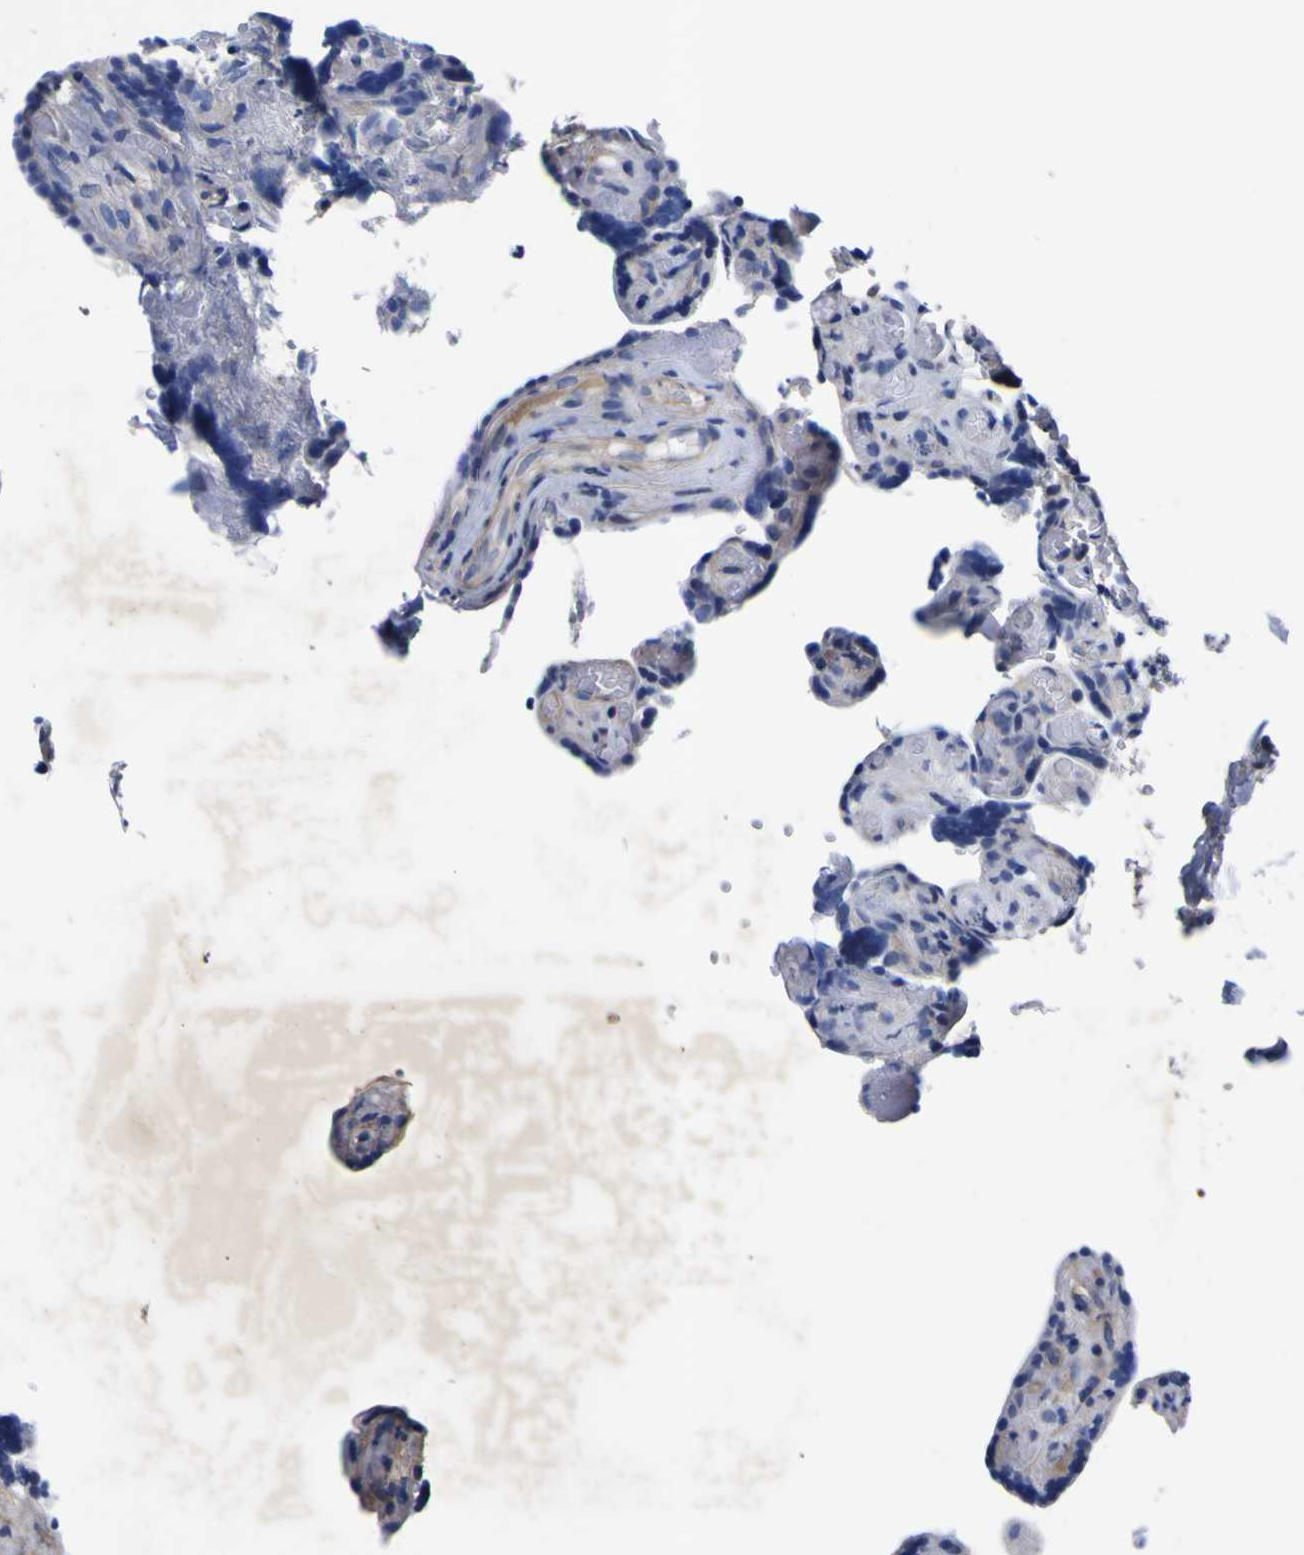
{"staining": {"intensity": "weak", "quantity": "25%-75%", "location": "cytoplasmic/membranous"}, "tissue": "placenta", "cell_type": "Decidual cells", "image_type": "normal", "snomed": [{"axis": "morphology", "description": "Normal tissue, NOS"}, {"axis": "topography", "description": "Placenta"}], "caption": "This is a histology image of immunohistochemistry staining of benign placenta, which shows weak expression in the cytoplasmic/membranous of decidual cells.", "gene": "VASN", "patient": {"sex": "female", "age": 30}}